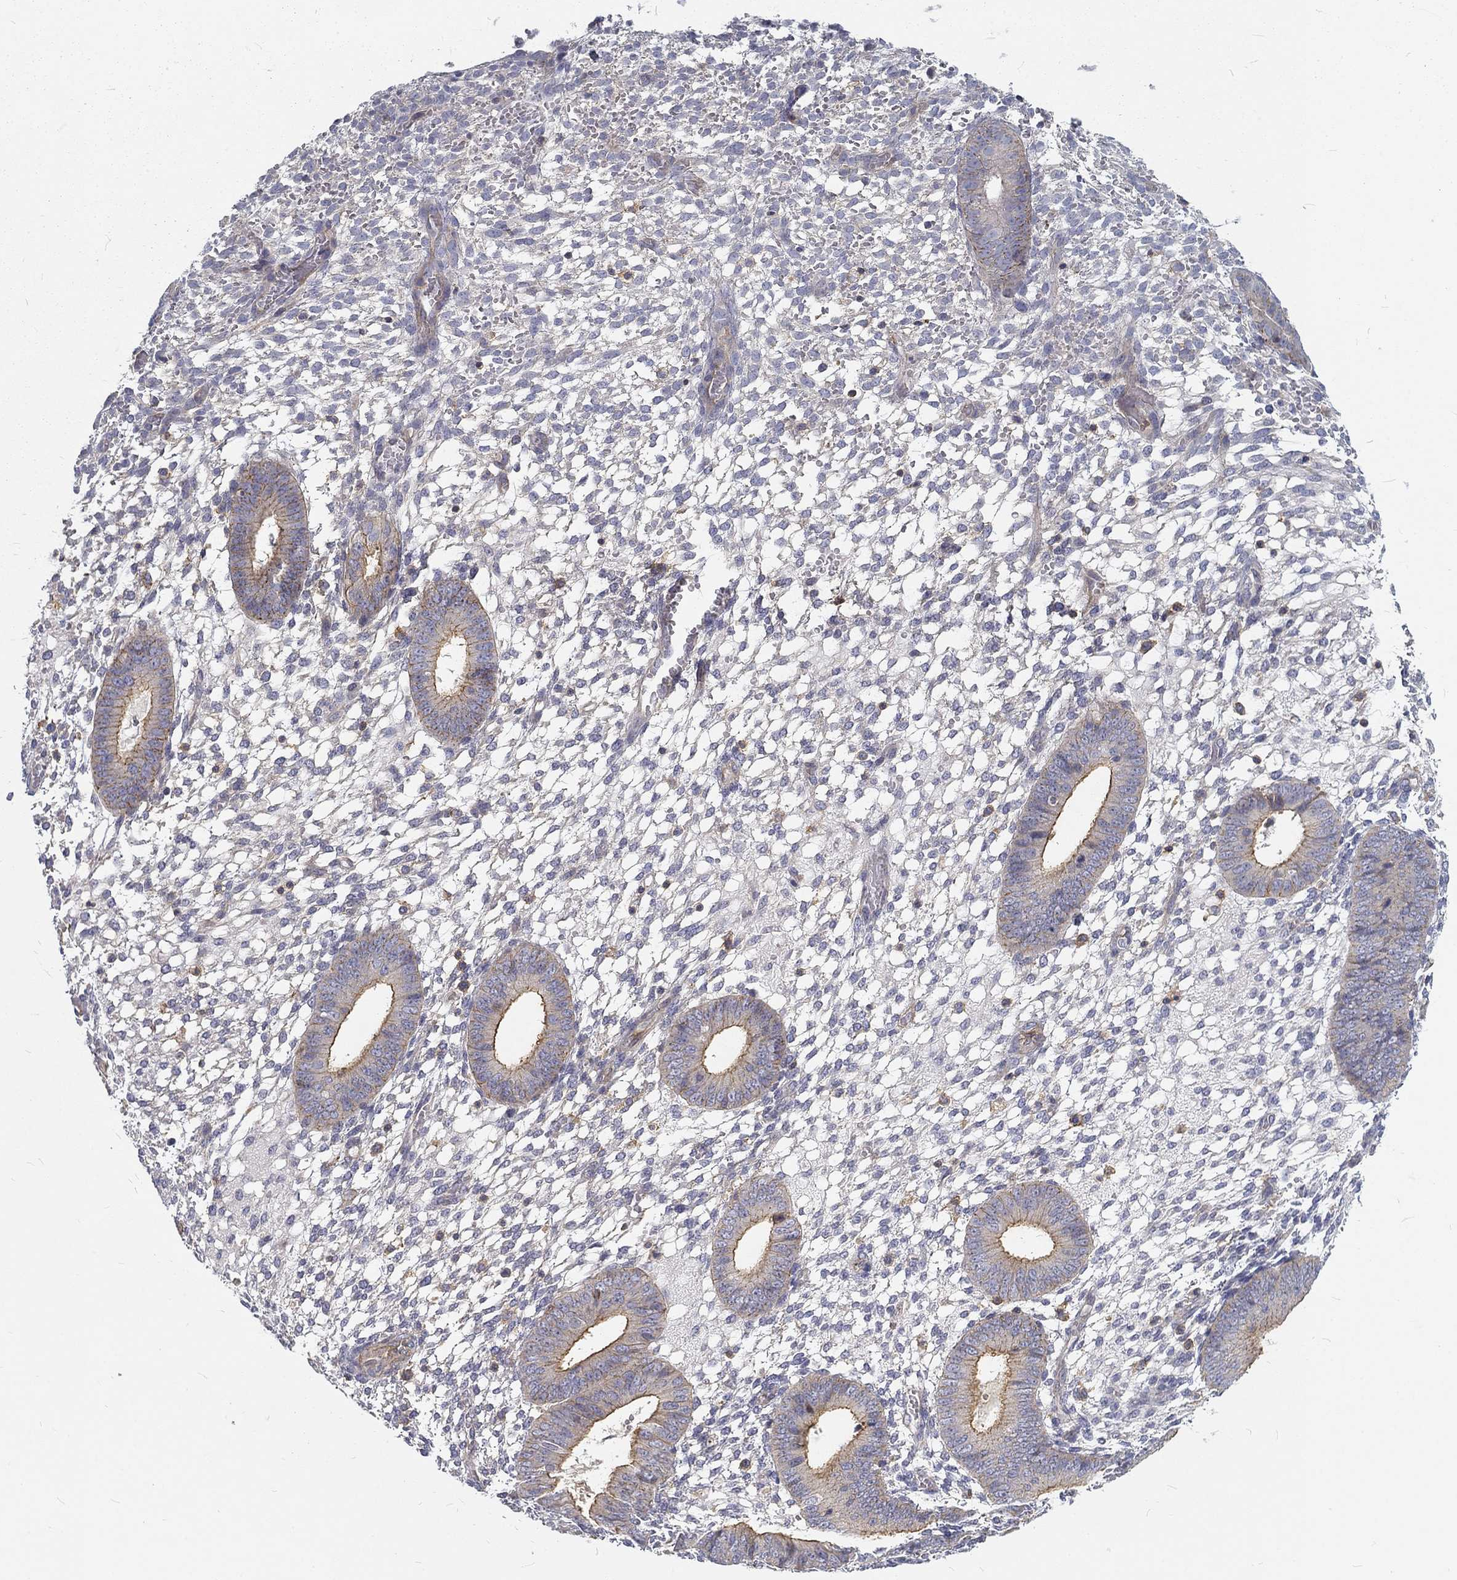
{"staining": {"intensity": "negative", "quantity": "none", "location": "none"}, "tissue": "endometrium", "cell_type": "Cells in endometrial stroma", "image_type": "normal", "snomed": [{"axis": "morphology", "description": "Normal tissue, NOS"}, {"axis": "topography", "description": "Endometrium"}], "caption": "Cells in endometrial stroma show no significant protein positivity in normal endometrium. Nuclei are stained in blue.", "gene": "MTMR11", "patient": {"sex": "female", "age": 39}}